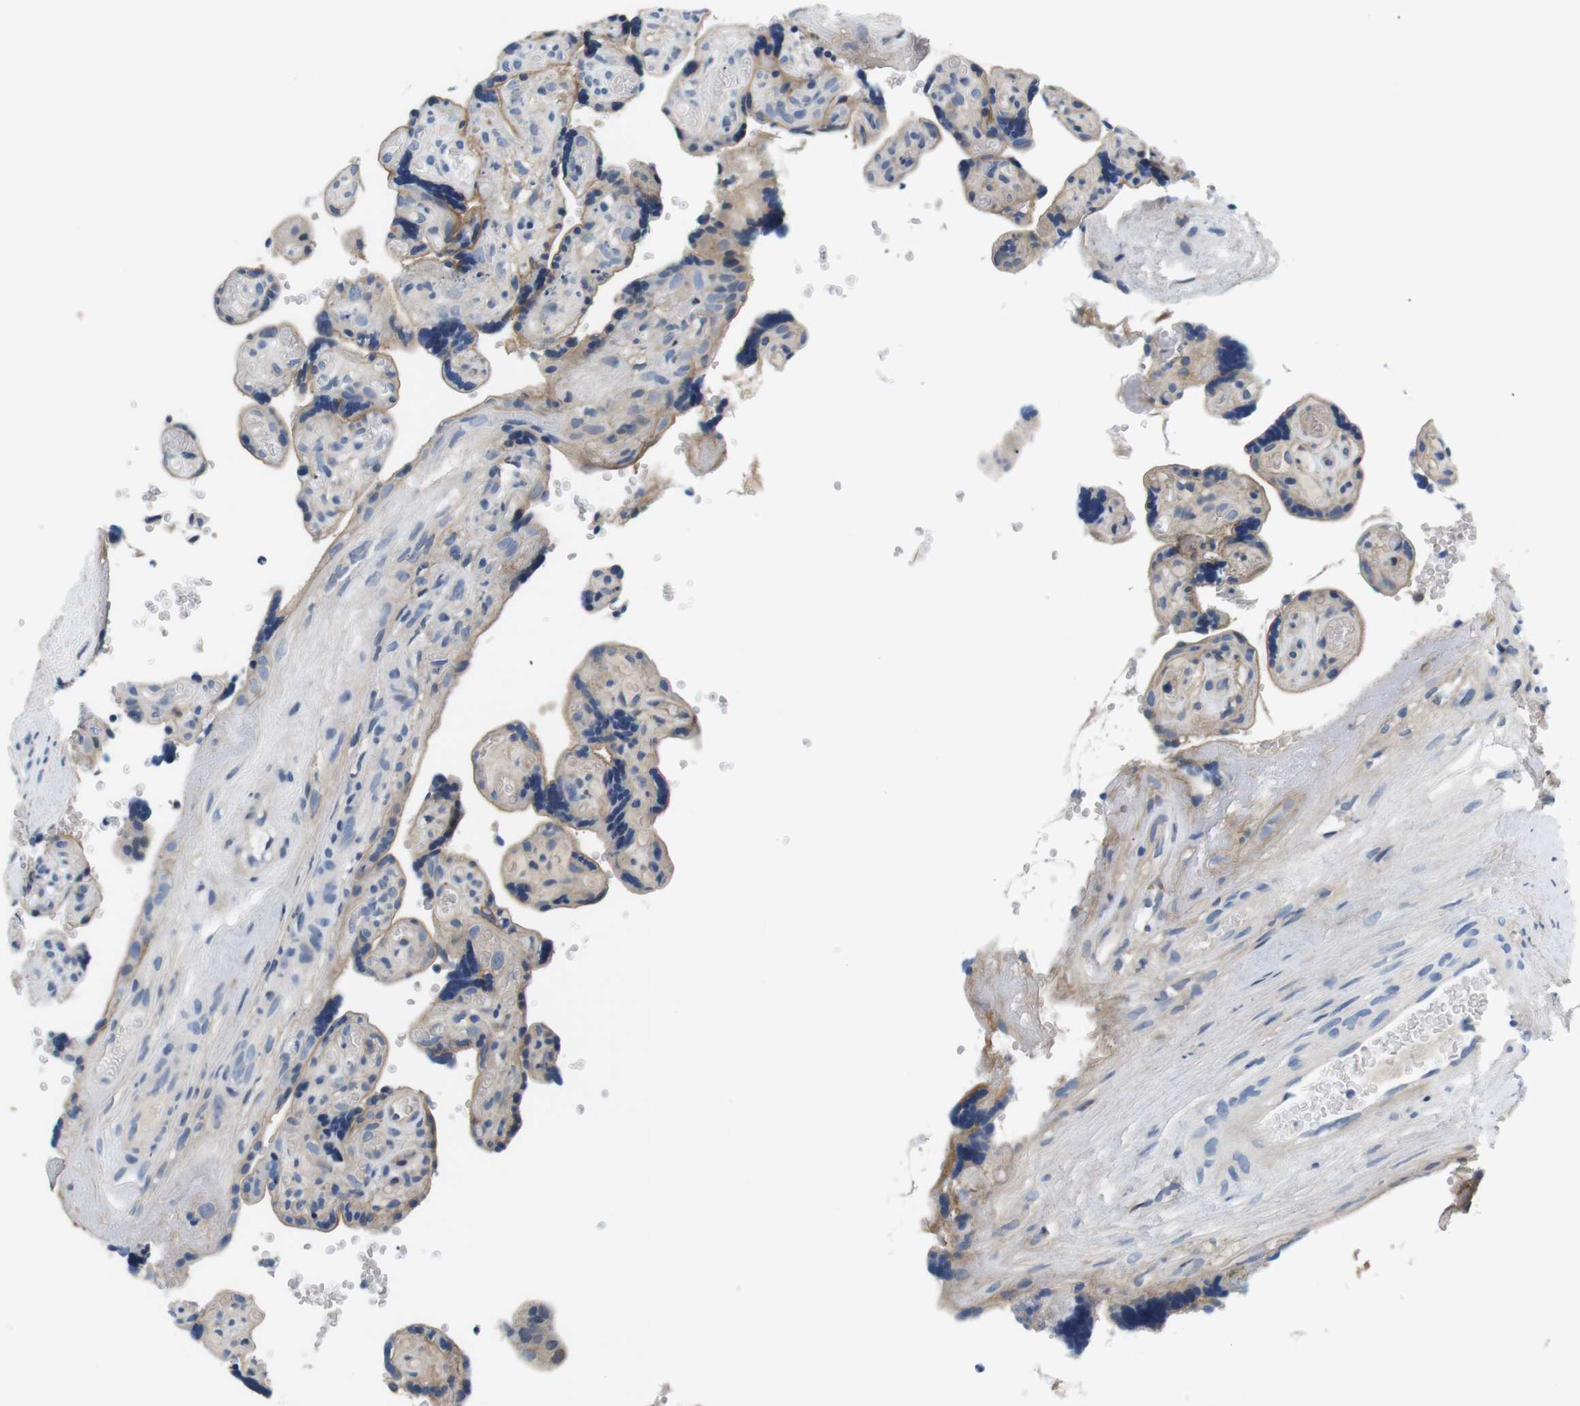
{"staining": {"intensity": "negative", "quantity": "none", "location": "none"}, "tissue": "placenta", "cell_type": "Decidual cells", "image_type": "normal", "snomed": [{"axis": "morphology", "description": "Normal tissue, NOS"}, {"axis": "topography", "description": "Placenta"}], "caption": "Decidual cells show no significant protein staining in normal placenta. (Stains: DAB immunohistochemistry with hematoxylin counter stain, Microscopy: brightfield microscopy at high magnification).", "gene": "SLC30A1", "patient": {"sex": "female", "age": 30}}